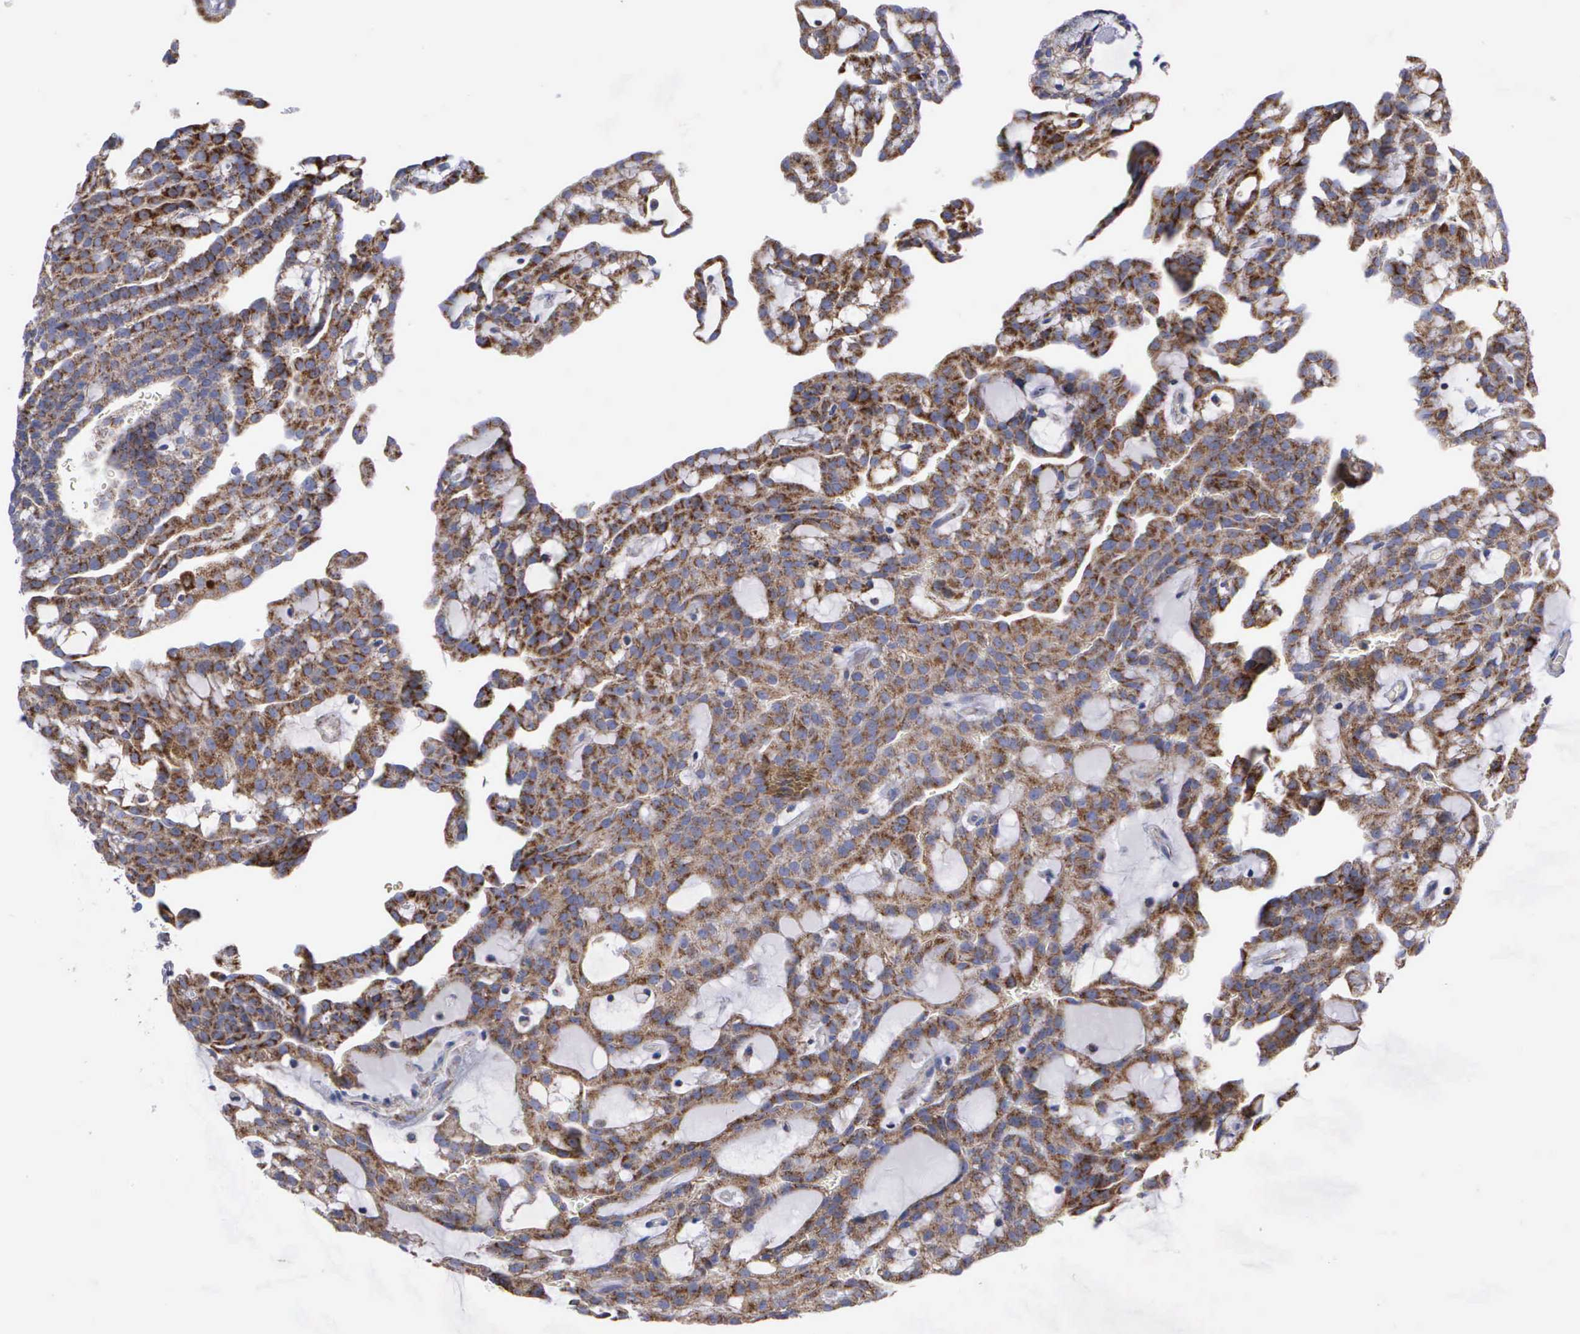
{"staining": {"intensity": "moderate", "quantity": ">75%", "location": "cytoplasmic/membranous"}, "tissue": "renal cancer", "cell_type": "Tumor cells", "image_type": "cancer", "snomed": [{"axis": "morphology", "description": "Adenocarcinoma, NOS"}, {"axis": "topography", "description": "Kidney"}], "caption": "Protein positivity by immunohistochemistry reveals moderate cytoplasmic/membranous expression in about >75% of tumor cells in renal cancer (adenocarcinoma). (Brightfield microscopy of DAB IHC at high magnification).", "gene": "APOOL", "patient": {"sex": "male", "age": 63}}